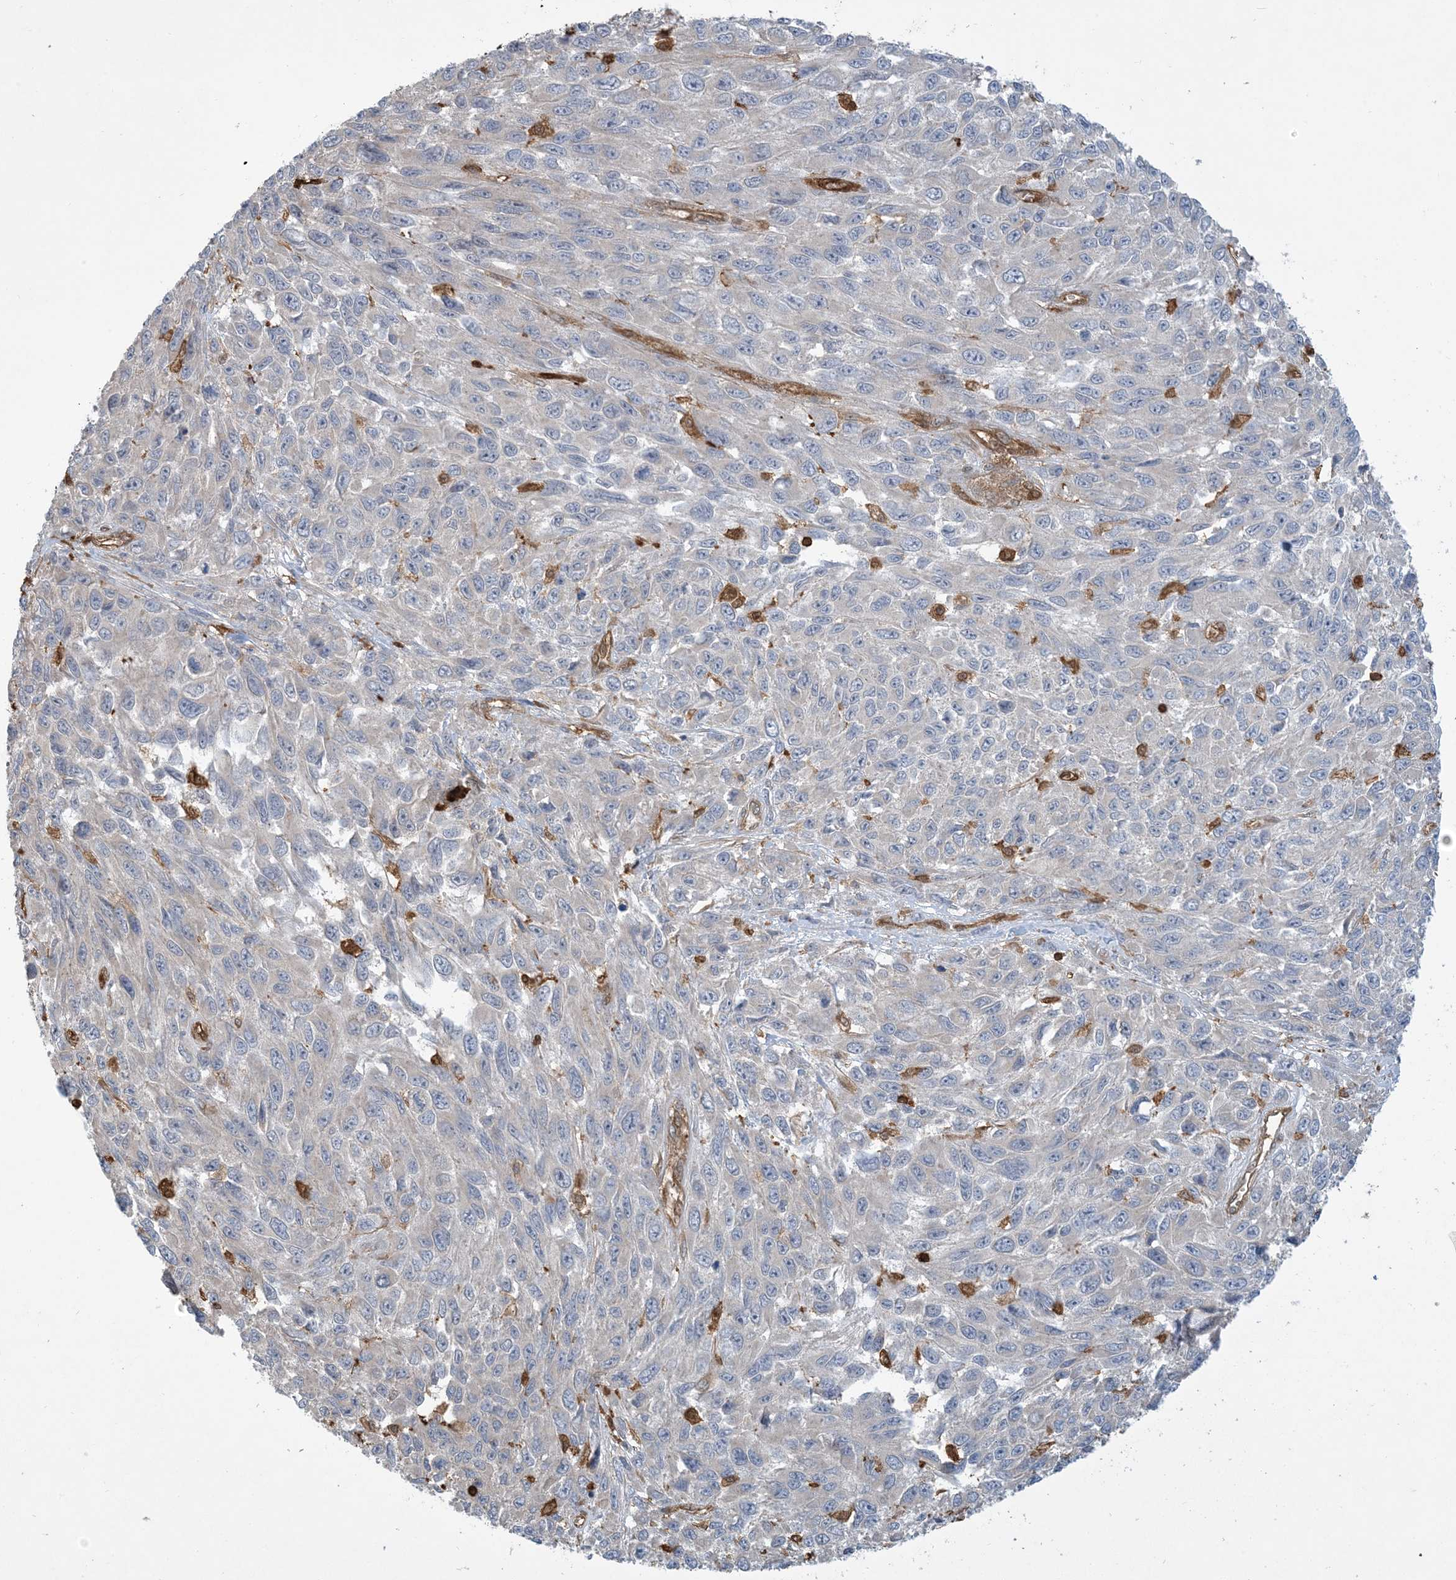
{"staining": {"intensity": "negative", "quantity": "none", "location": "none"}, "tissue": "melanoma", "cell_type": "Tumor cells", "image_type": "cancer", "snomed": [{"axis": "morphology", "description": "Malignant melanoma, NOS"}, {"axis": "topography", "description": "Skin"}], "caption": "A high-resolution micrograph shows immunohistochemistry (IHC) staining of melanoma, which reveals no significant positivity in tumor cells.", "gene": "TMSB4X", "patient": {"sex": "female", "age": 96}}